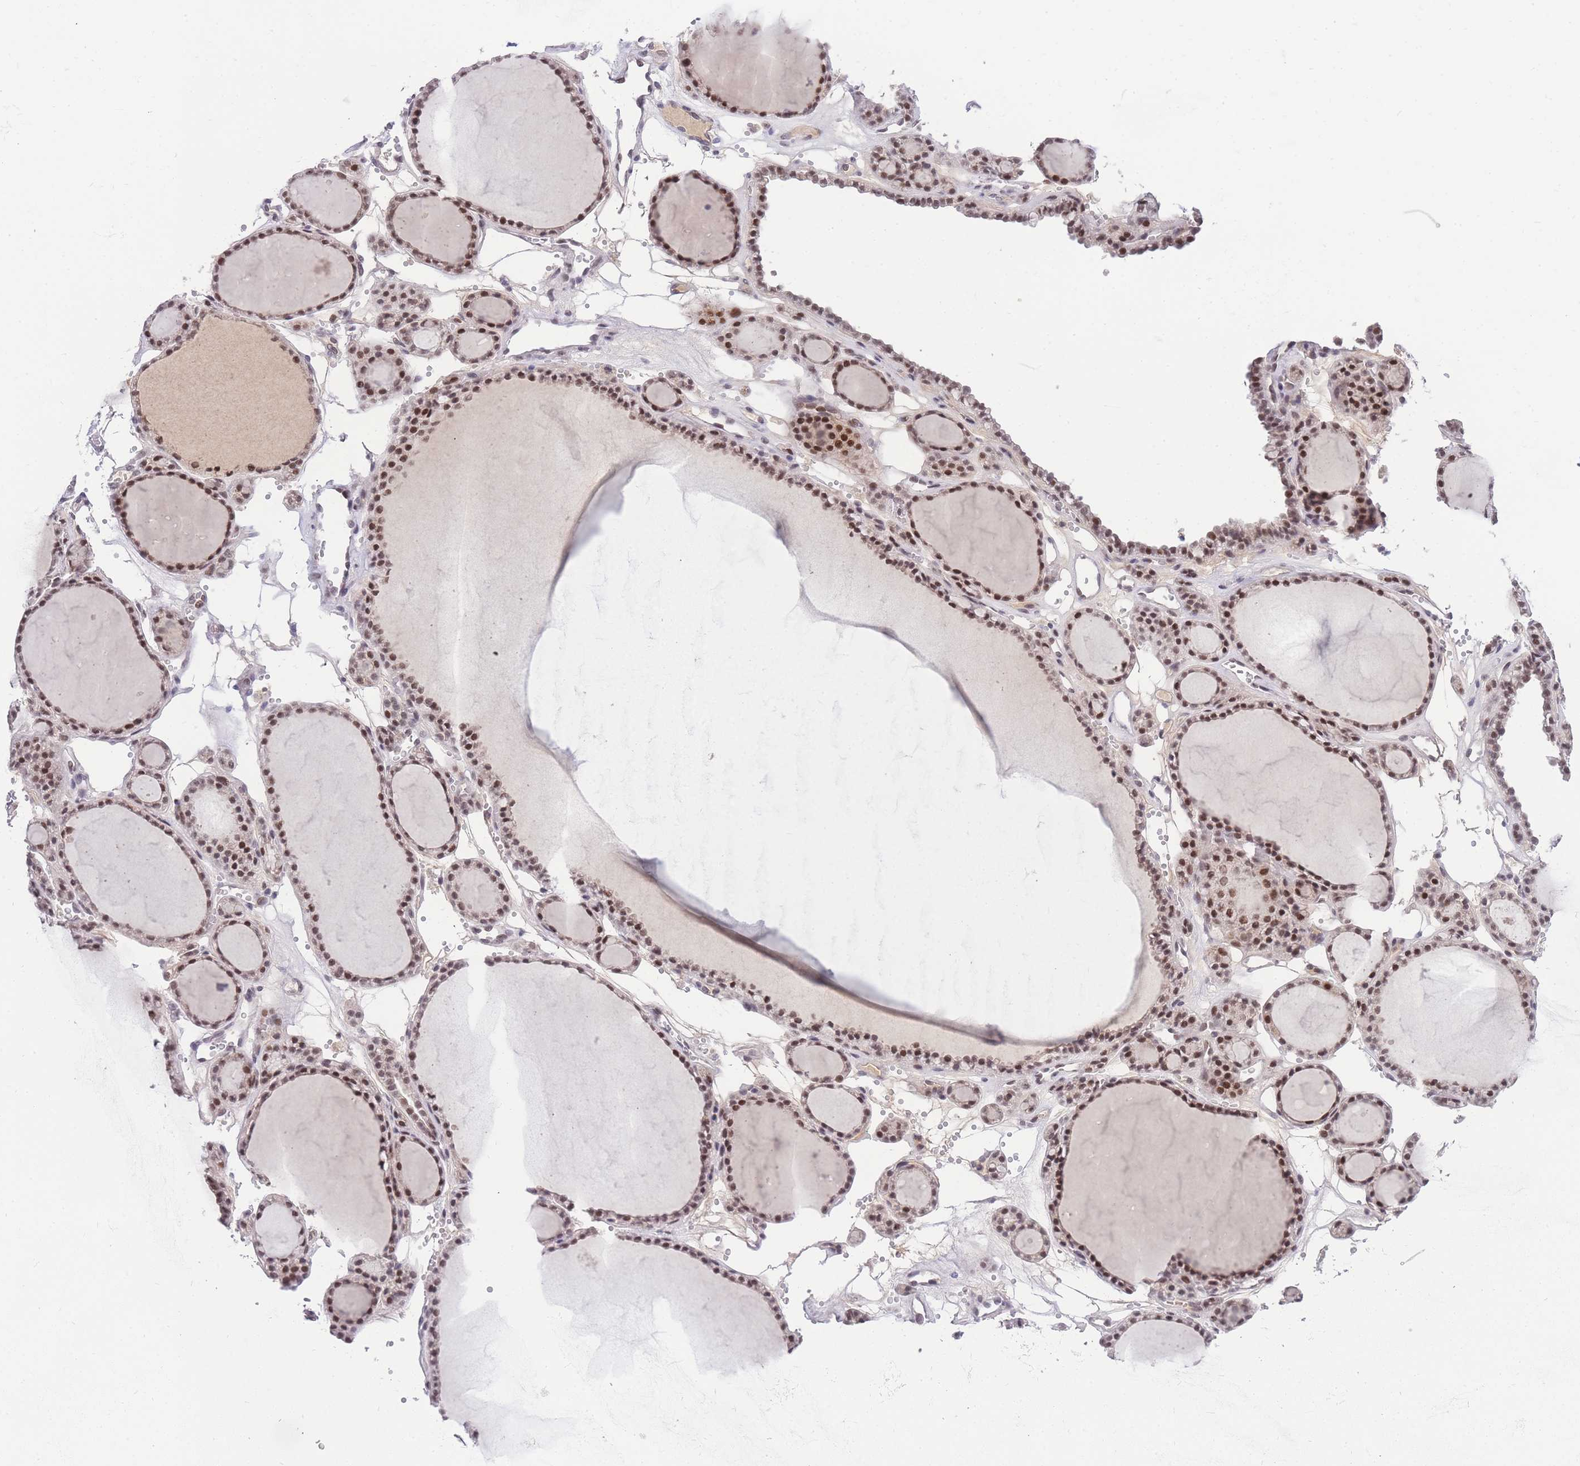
{"staining": {"intensity": "moderate", "quantity": ">75%", "location": "nuclear"}, "tissue": "thyroid gland", "cell_type": "Glandular cells", "image_type": "normal", "snomed": [{"axis": "morphology", "description": "Normal tissue, NOS"}, {"axis": "topography", "description": "Thyroid gland"}], "caption": "Thyroid gland was stained to show a protein in brown. There is medium levels of moderate nuclear expression in about >75% of glandular cells. (DAB (3,3'-diaminobenzidine) IHC with brightfield microscopy, high magnification).", "gene": "PUS10", "patient": {"sex": "female", "age": 28}}